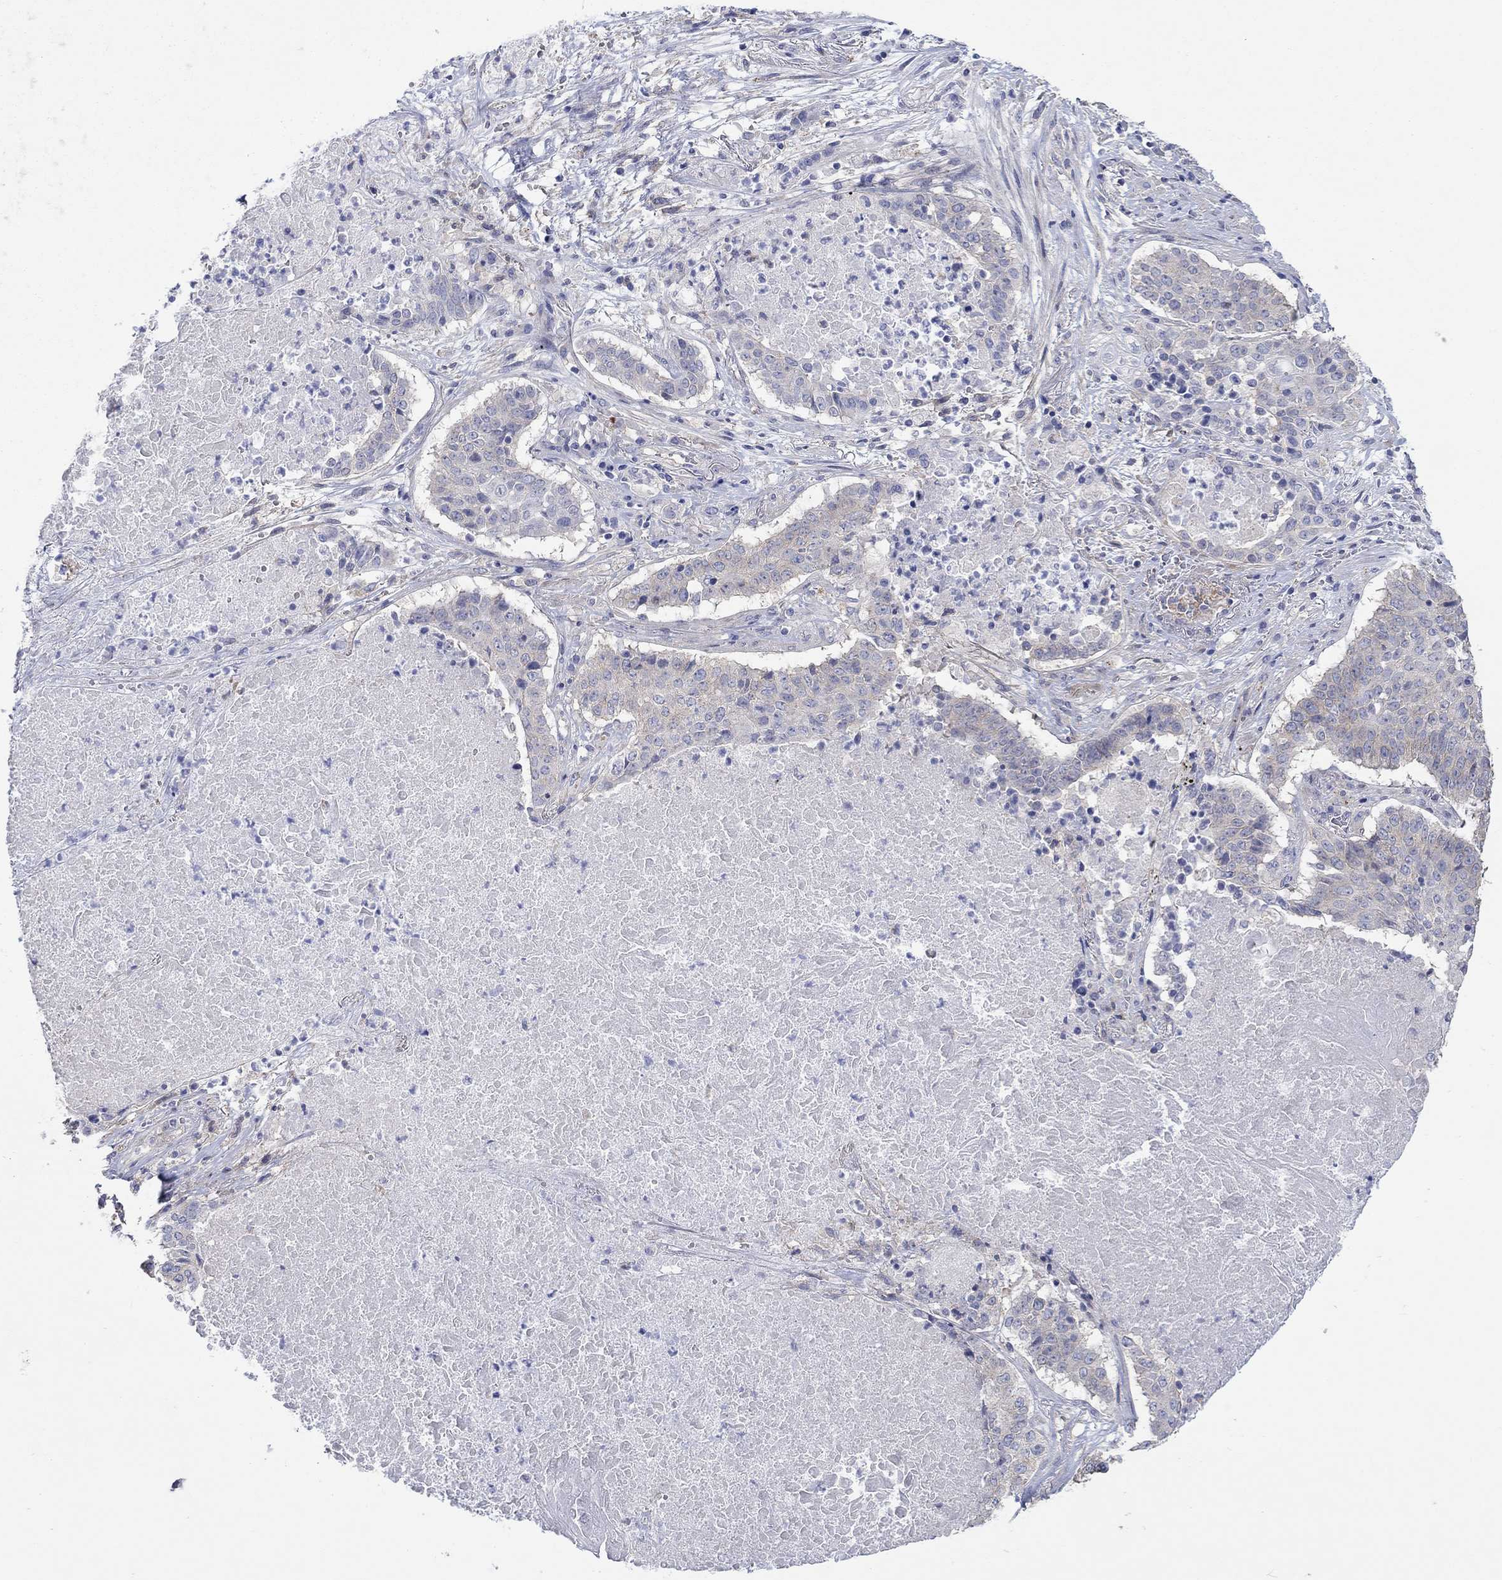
{"staining": {"intensity": "negative", "quantity": "none", "location": "none"}, "tissue": "lung cancer", "cell_type": "Tumor cells", "image_type": "cancer", "snomed": [{"axis": "morphology", "description": "Squamous cell carcinoma, NOS"}, {"axis": "topography", "description": "Lung"}], "caption": "This is an IHC micrograph of lung cancer. There is no positivity in tumor cells.", "gene": "TPRN", "patient": {"sex": "male", "age": 64}}